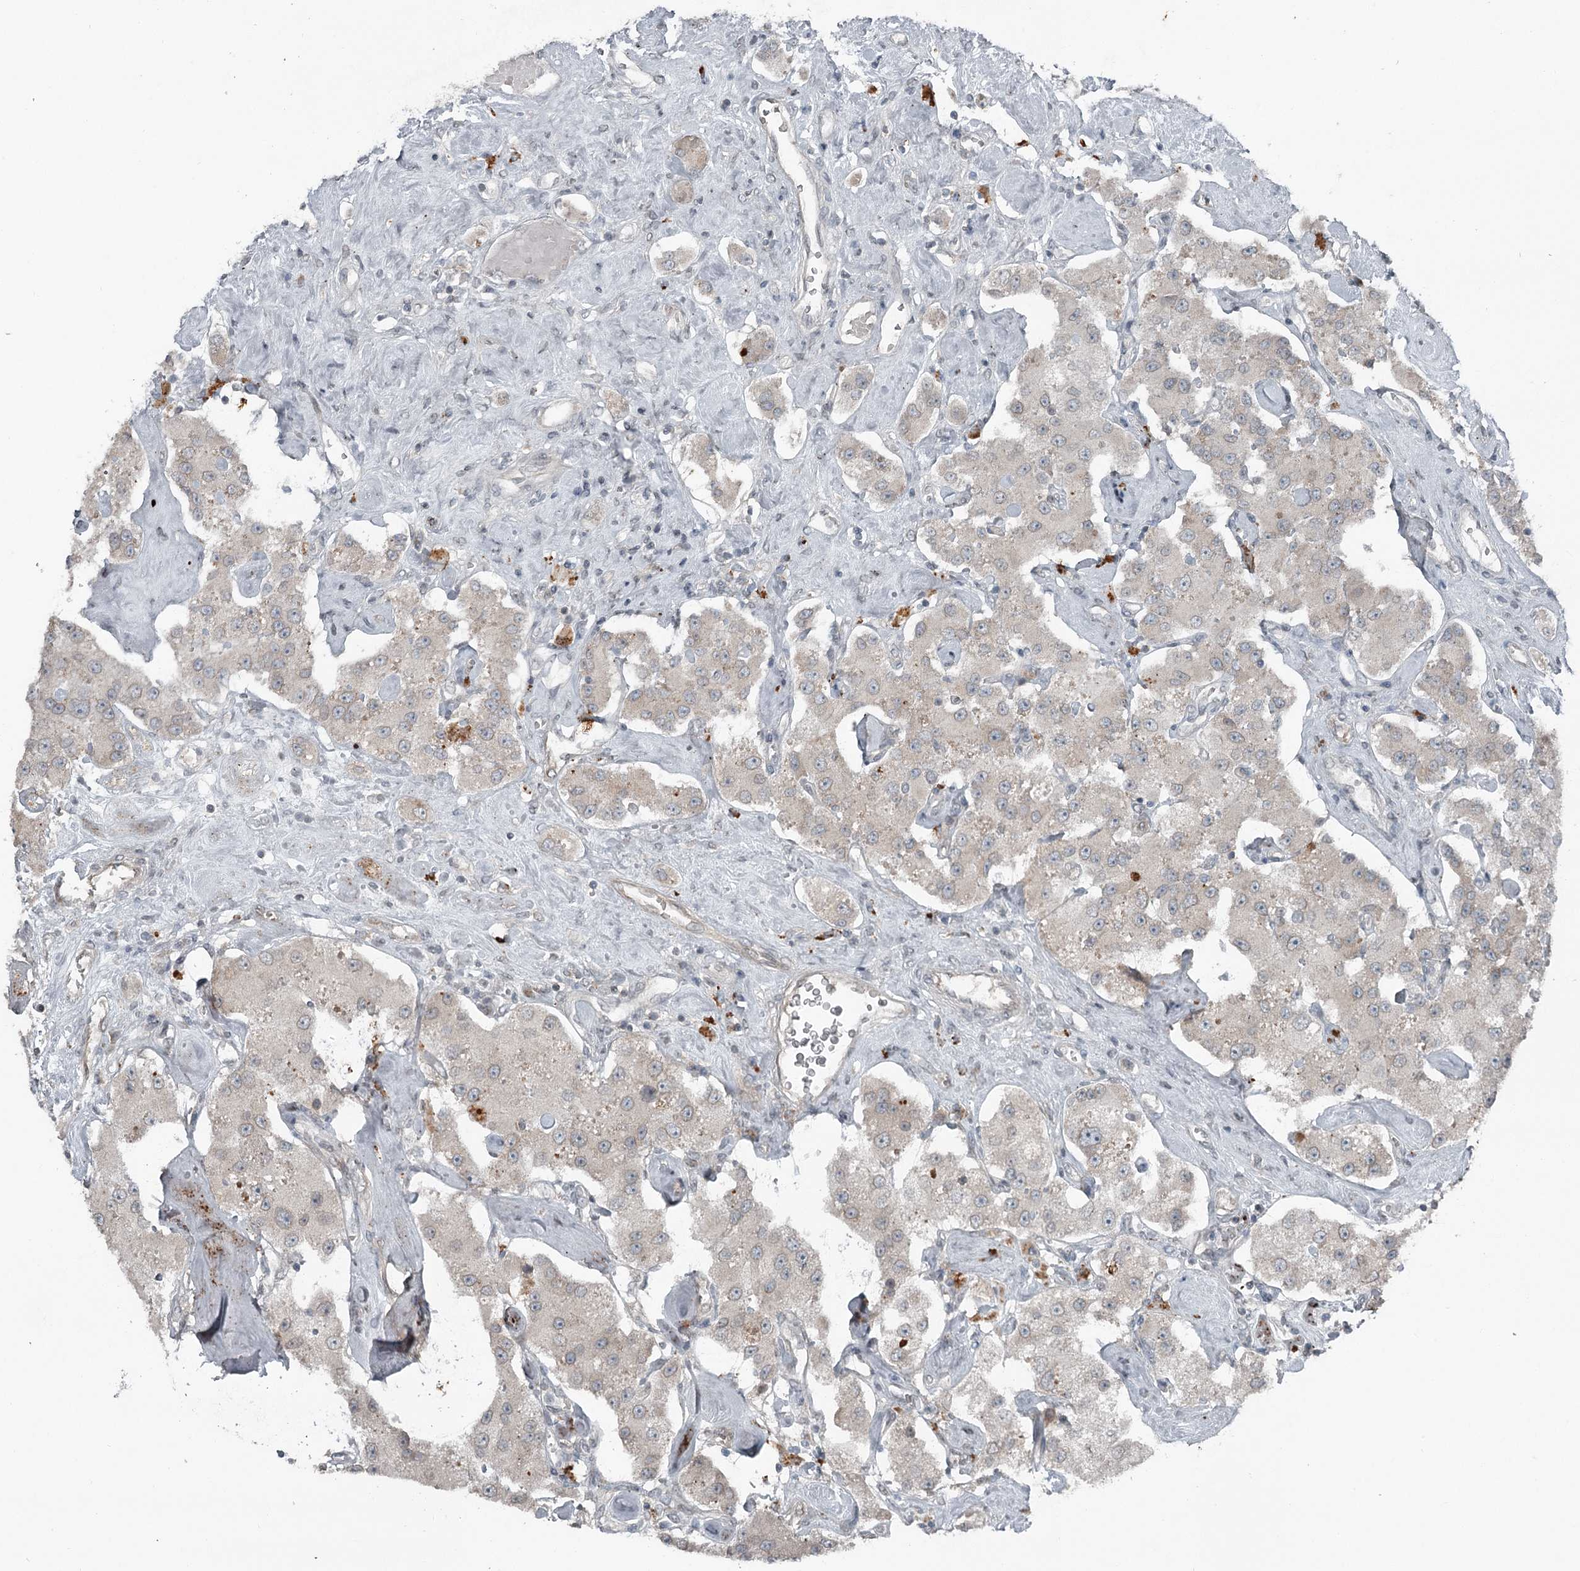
{"staining": {"intensity": "weak", "quantity": "<25%", "location": "cytoplasmic/membranous"}, "tissue": "carcinoid", "cell_type": "Tumor cells", "image_type": "cancer", "snomed": [{"axis": "morphology", "description": "Carcinoid, malignant, NOS"}, {"axis": "topography", "description": "Pancreas"}], "caption": "Malignant carcinoid stained for a protein using immunohistochemistry (IHC) demonstrates no positivity tumor cells.", "gene": "SLC39A8", "patient": {"sex": "male", "age": 41}}